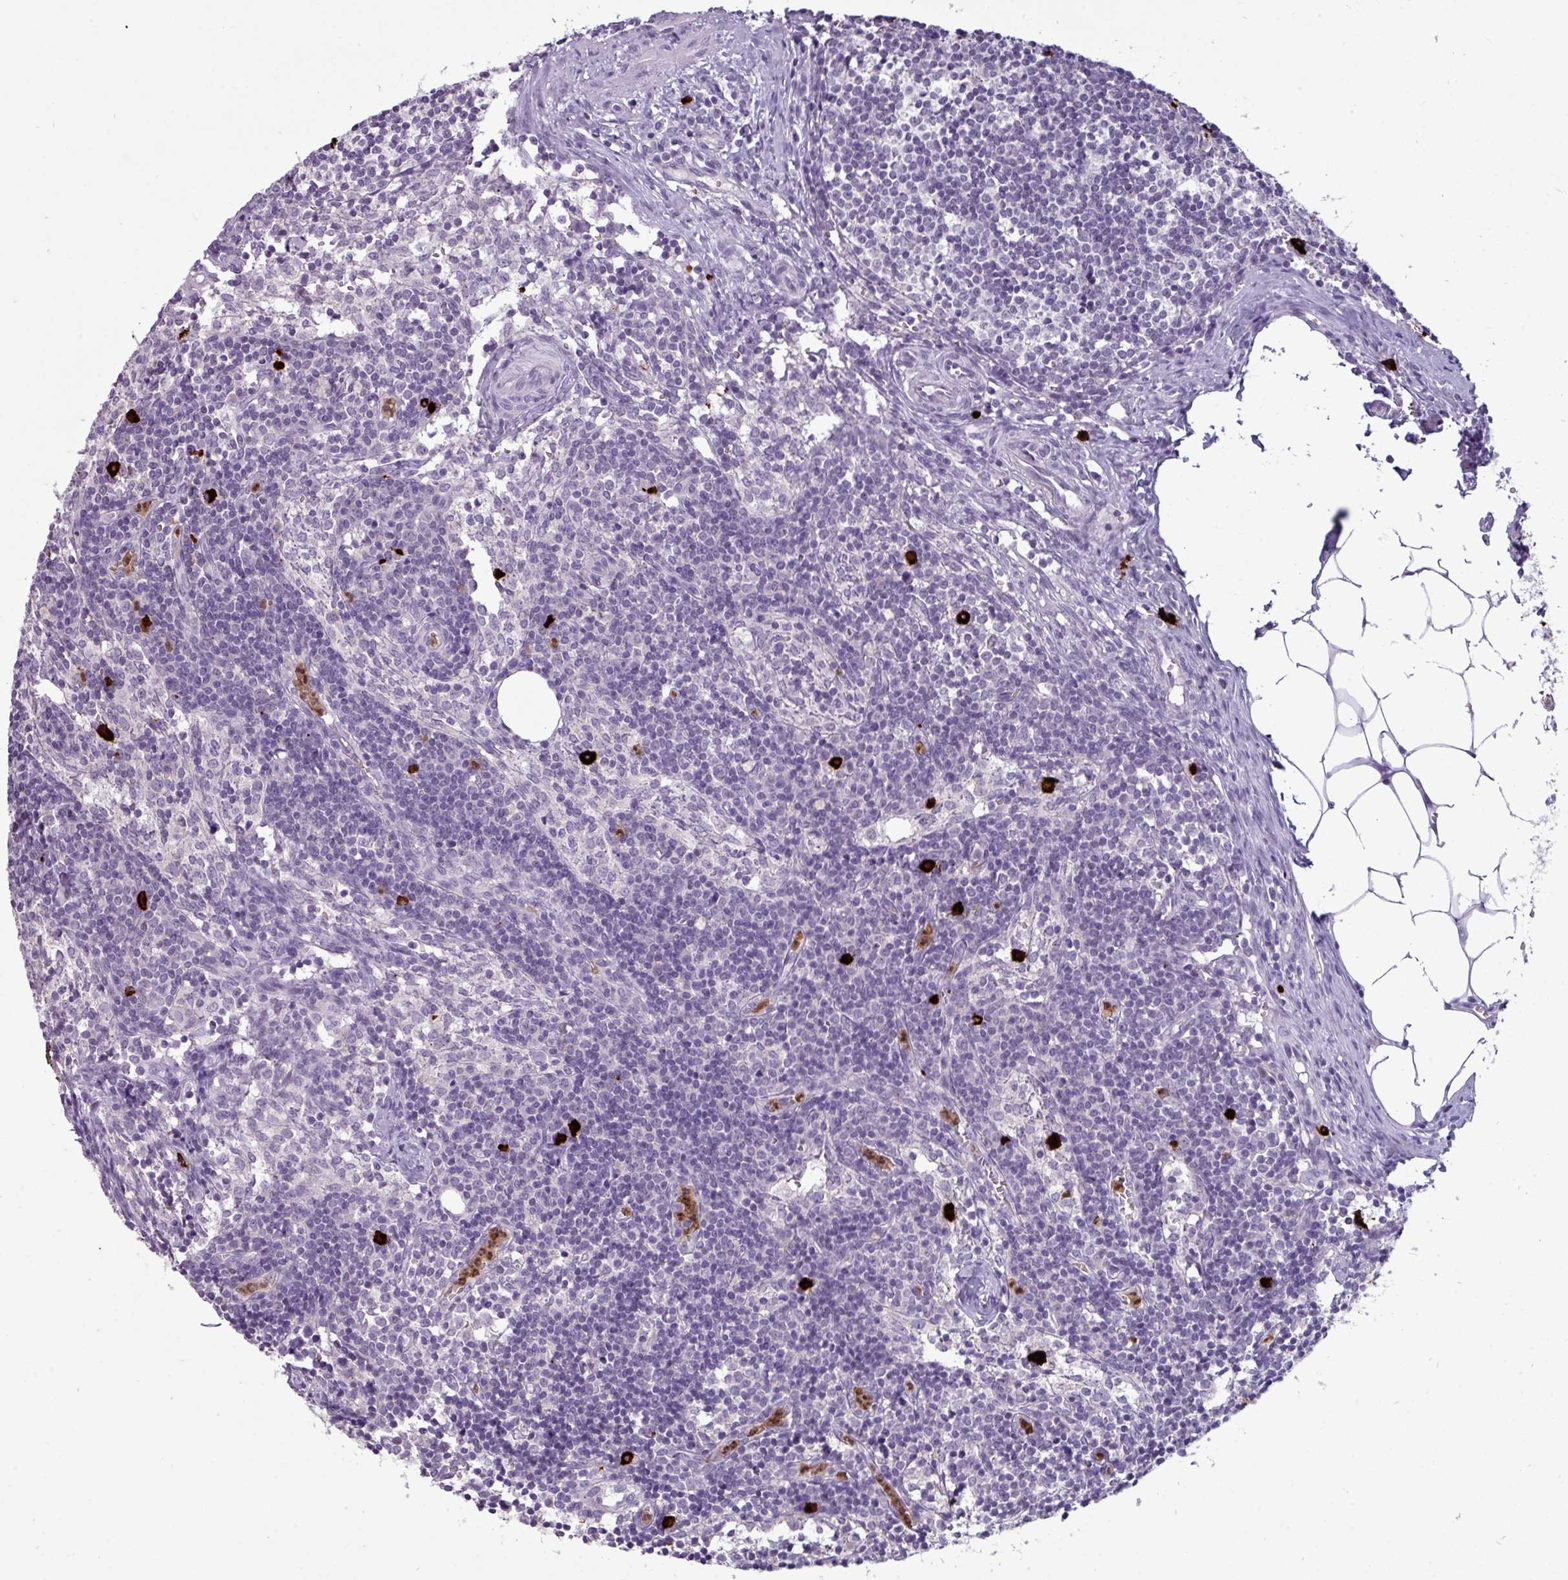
{"staining": {"intensity": "negative", "quantity": "none", "location": "none"}, "tissue": "lymph node", "cell_type": "Germinal center cells", "image_type": "normal", "snomed": [{"axis": "morphology", "description": "Normal tissue, NOS"}, {"axis": "topography", "description": "Lymph node"}], "caption": "Immunohistochemistry (IHC) photomicrograph of unremarkable lymph node: human lymph node stained with DAB exhibits no significant protein expression in germinal center cells.", "gene": "TRIM39", "patient": {"sex": "female", "age": 30}}